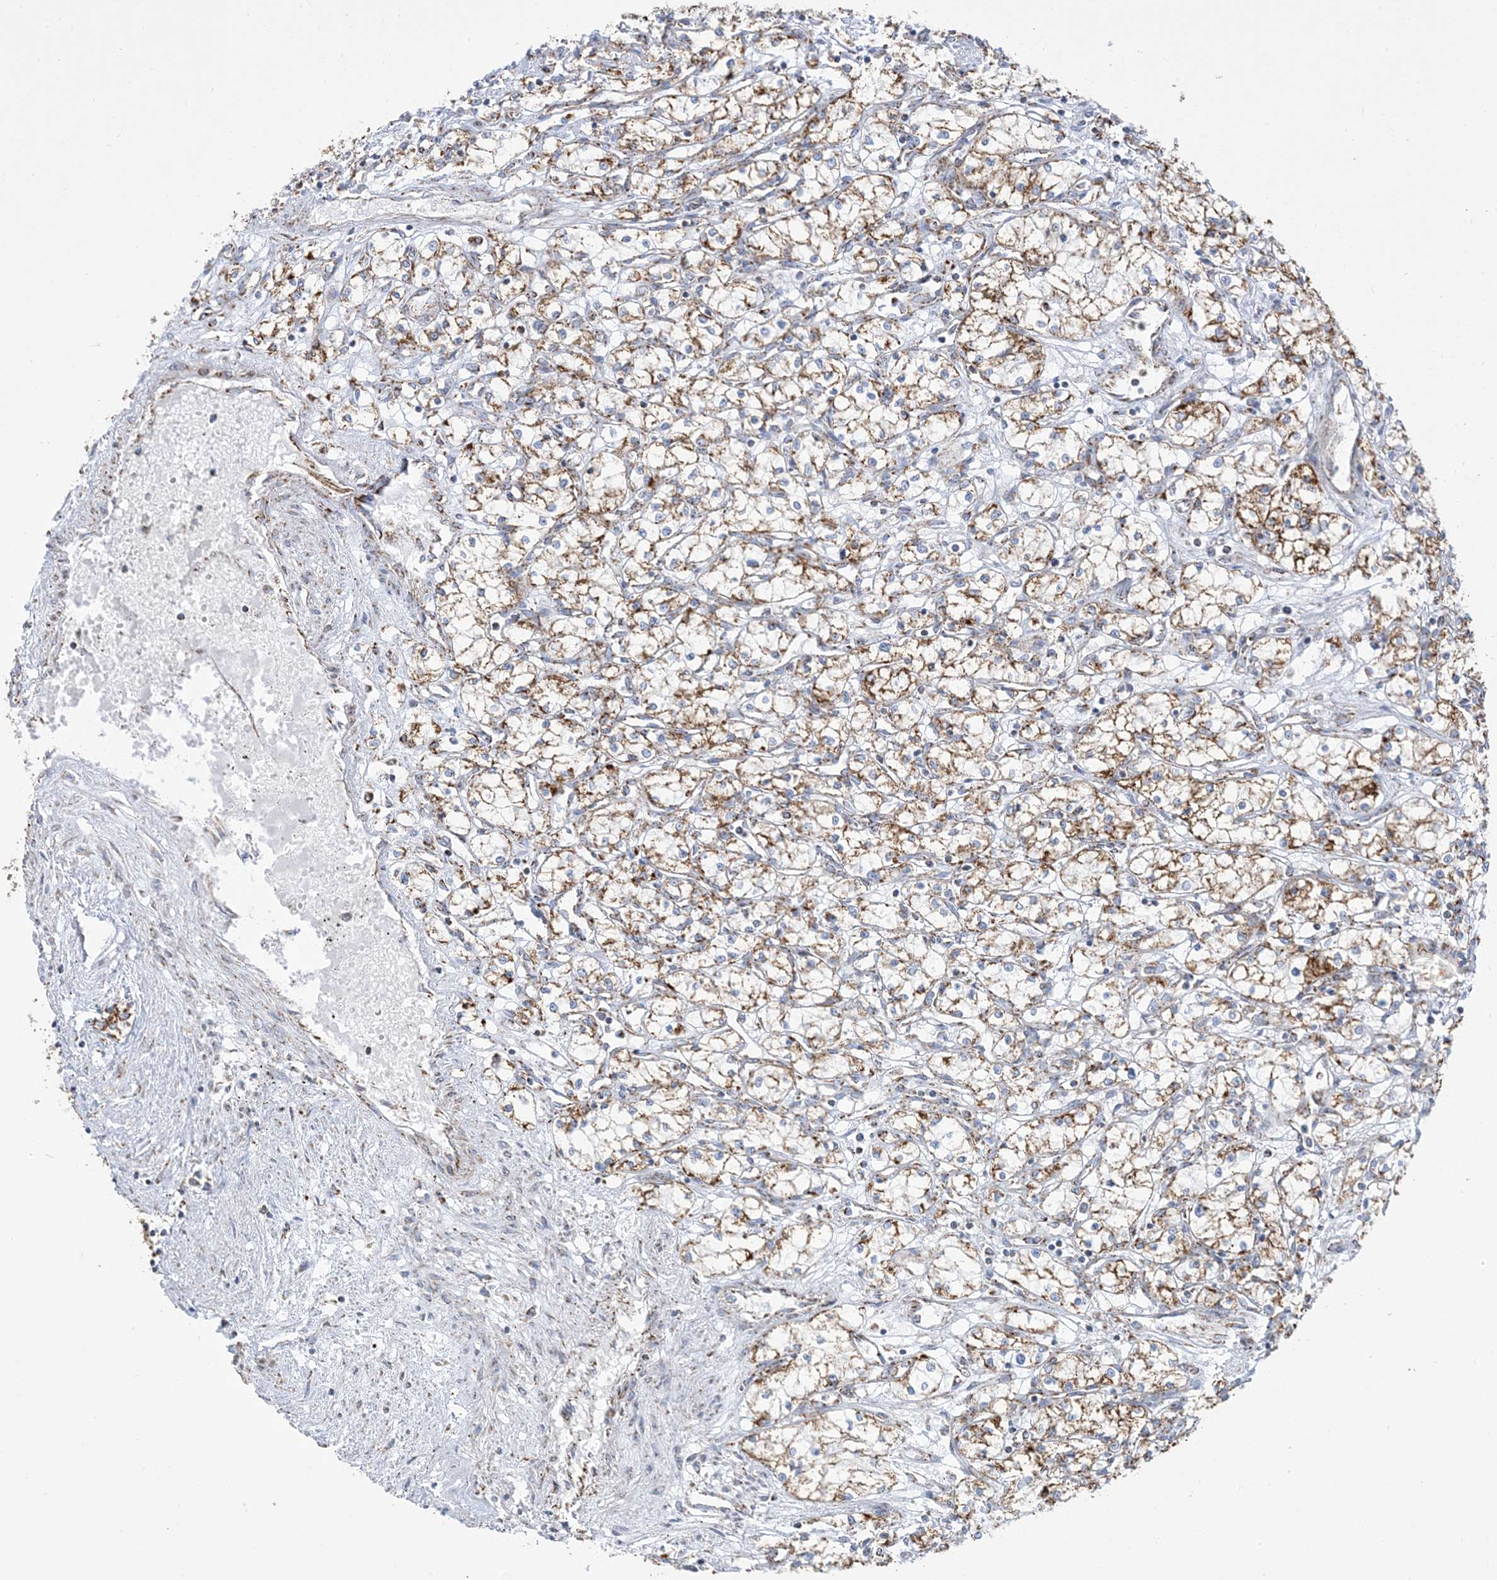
{"staining": {"intensity": "moderate", "quantity": ">75%", "location": "cytoplasmic/membranous"}, "tissue": "renal cancer", "cell_type": "Tumor cells", "image_type": "cancer", "snomed": [{"axis": "morphology", "description": "Adenocarcinoma, NOS"}, {"axis": "topography", "description": "Kidney"}], "caption": "This is a photomicrograph of immunohistochemistry staining of renal cancer (adenocarcinoma), which shows moderate expression in the cytoplasmic/membranous of tumor cells.", "gene": "SAMM50", "patient": {"sex": "male", "age": 59}}